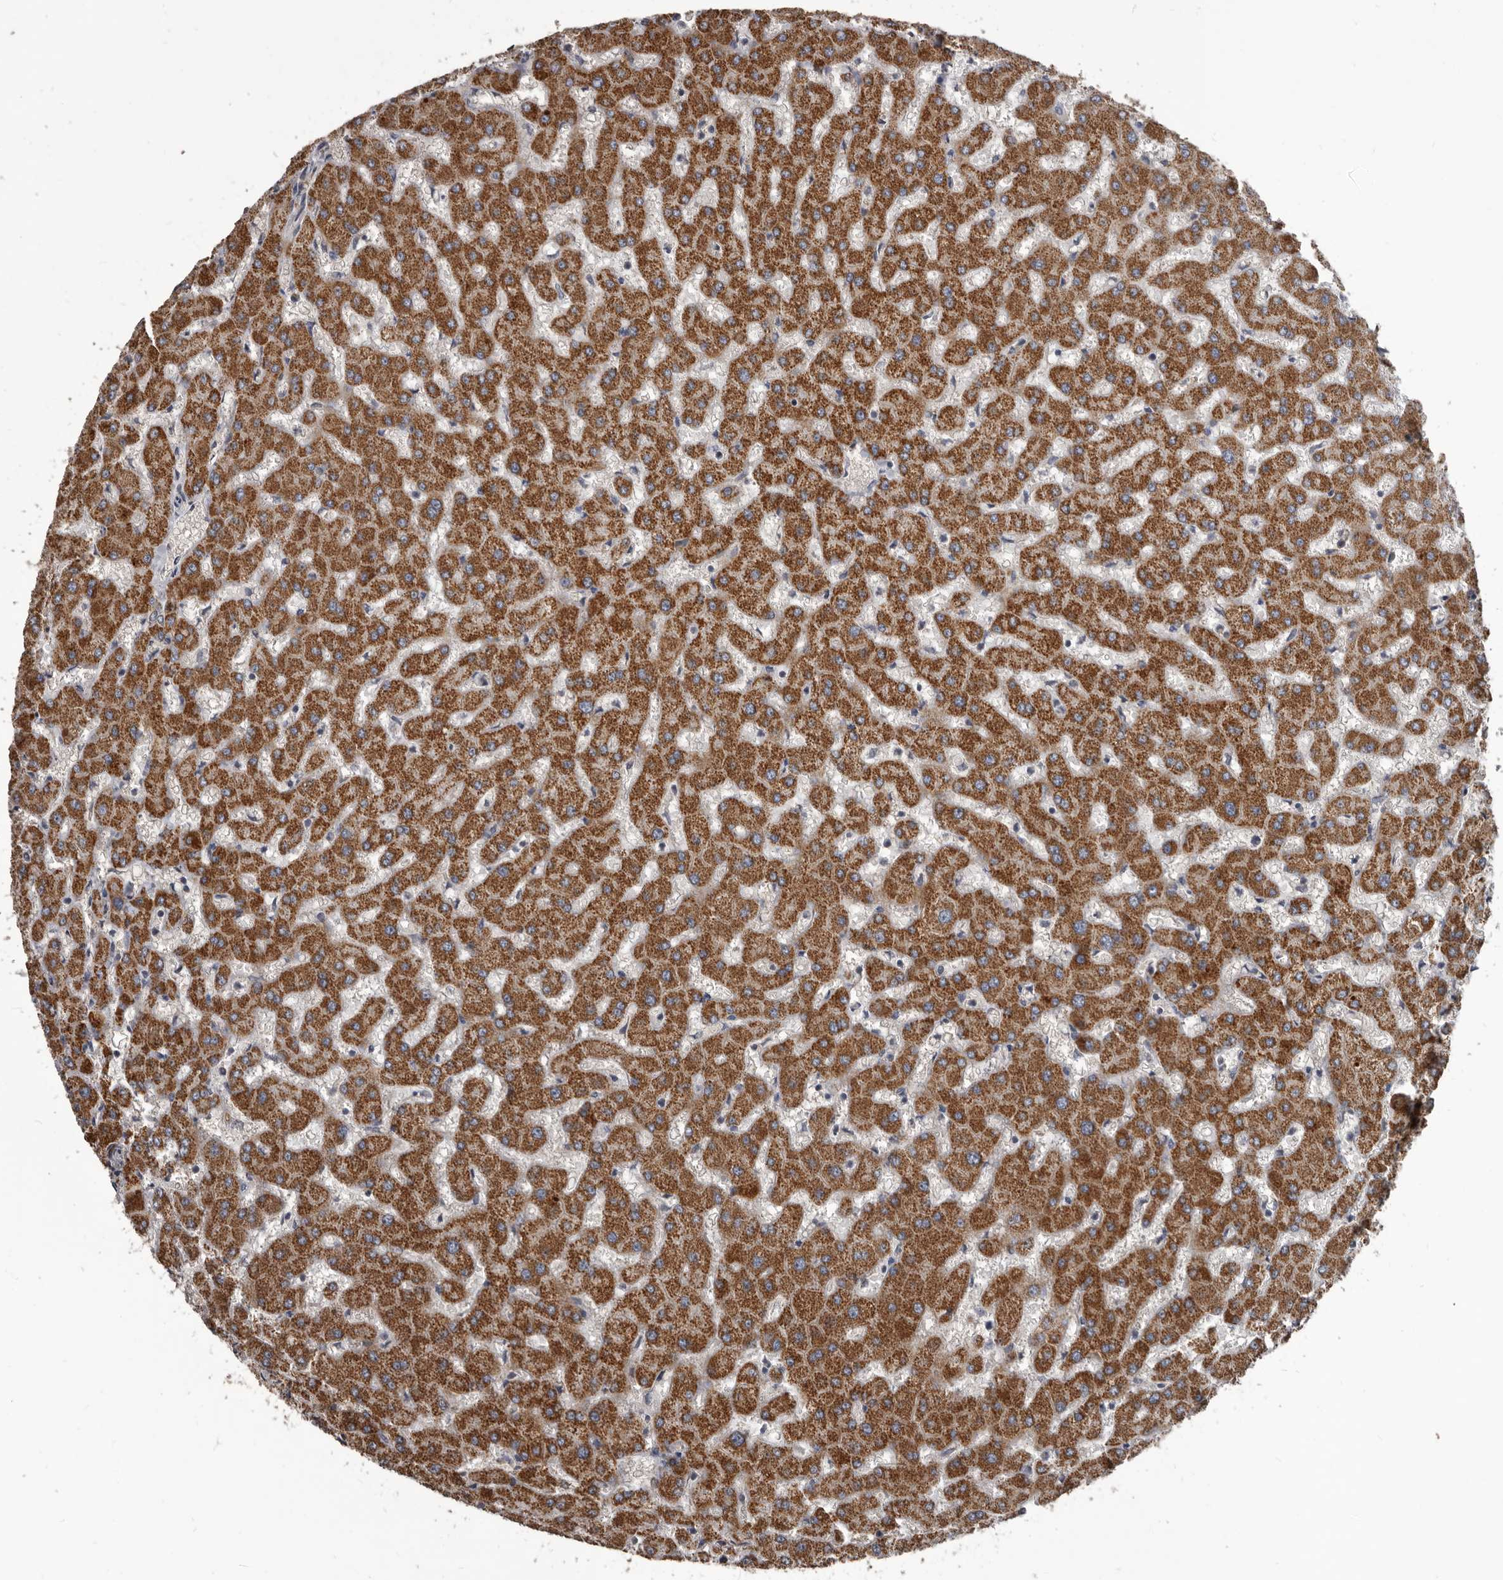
{"staining": {"intensity": "negative", "quantity": "none", "location": "none"}, "tissue": "liver", "cell_type": "Cholangiocytes", "image_type": "normal", "snomed": [{"axis": "morphology", "description": "Normal tissue, NOS"}, {"axis": "topography", "description": "Liver"}], "caption": "Immunohistochemistry histopathology image of benign liver: human liver stained with DAB displays no significant protein expression in cholangiocytes.", "gene": "ALDH5A1", "patient": {"sex": "female", "age": 63}}